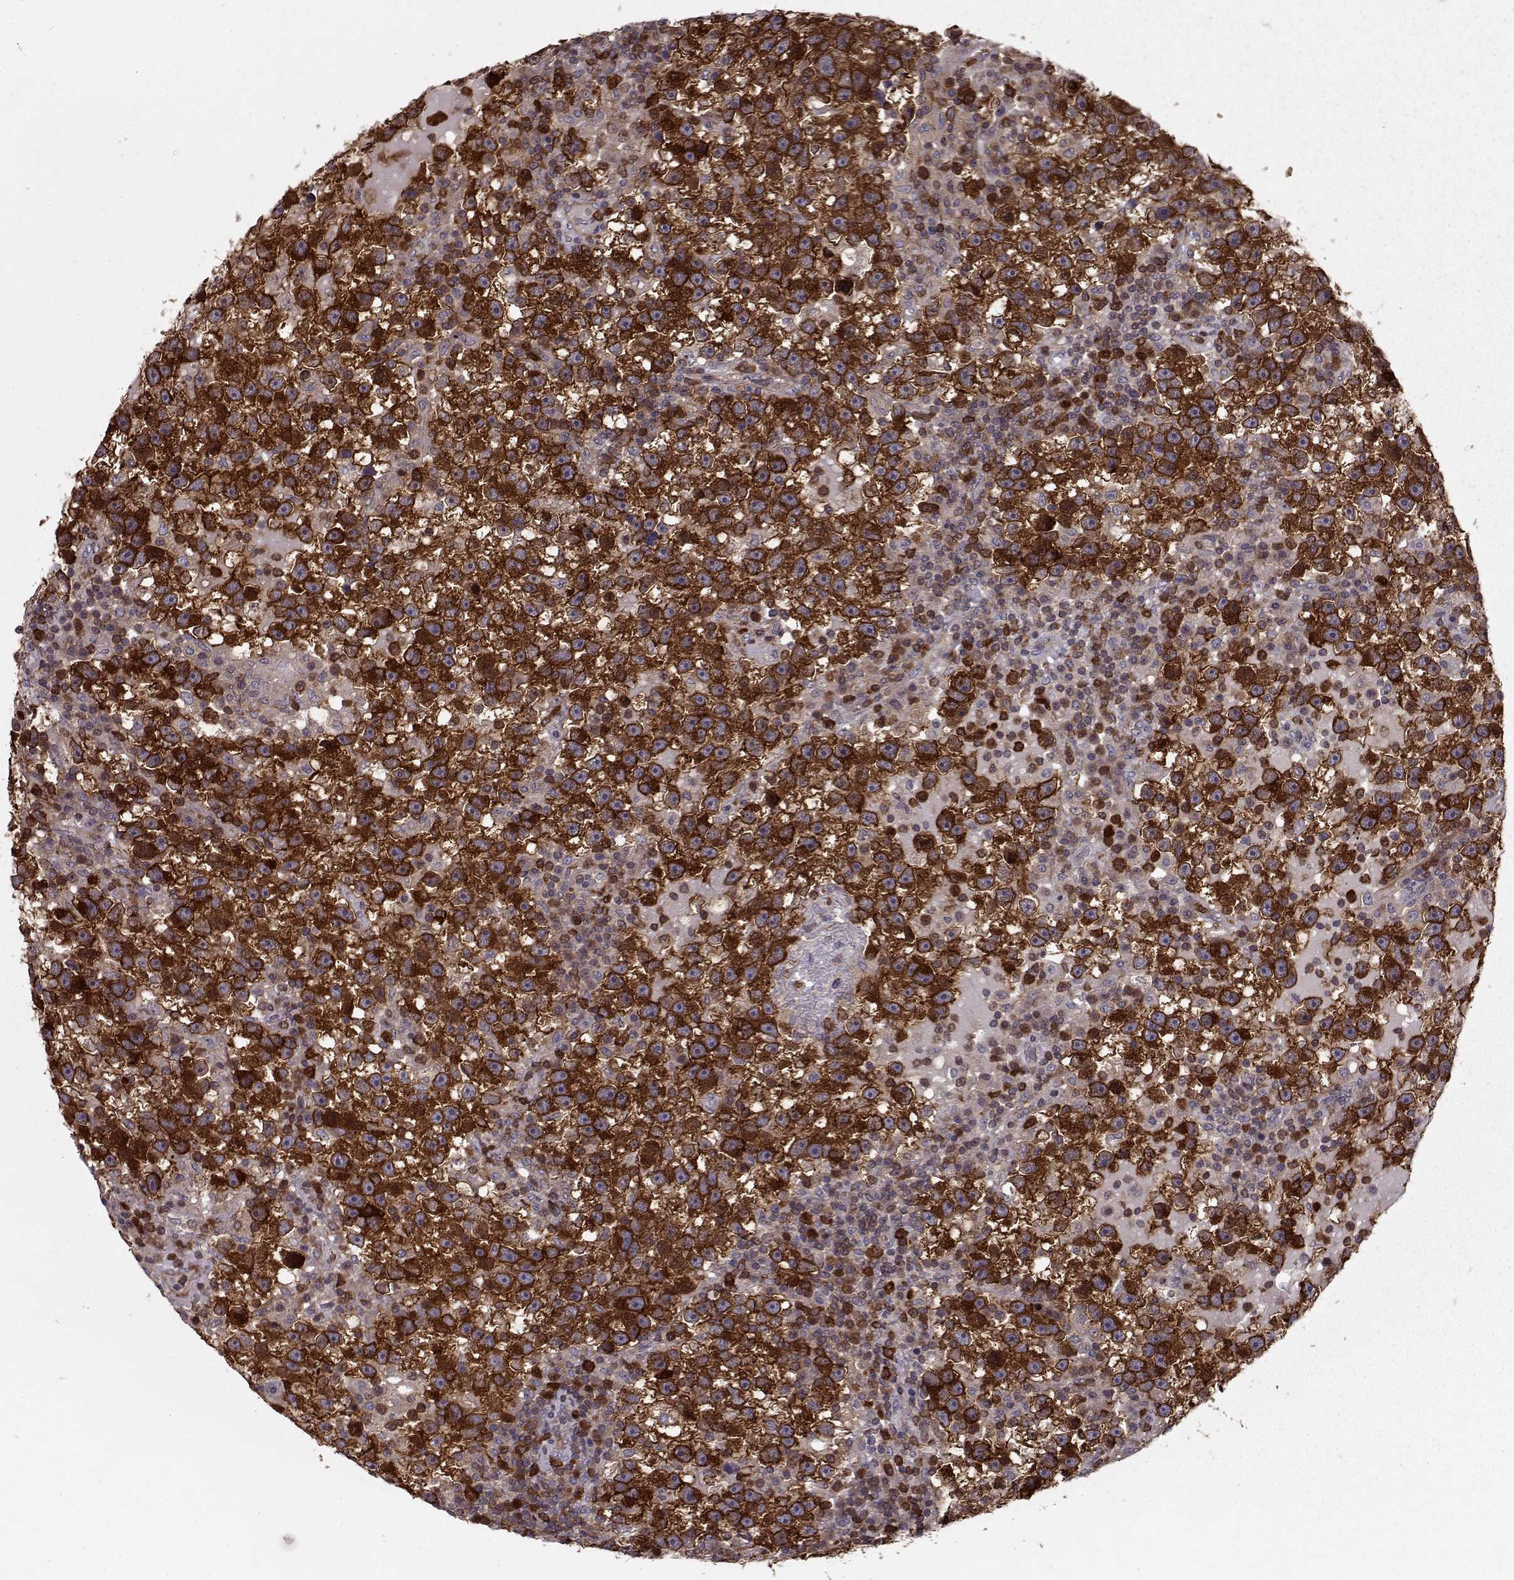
{"staining": {"intensity": "strong", "quantity": ">75%", "location": "cytoplasmic/membranous"}, "tissue": "testis cancer", "cell_type": "Tumor cells", "image_type": "cancer", "snomed": [{"axis": "morphology", "description": "Seminoma, NOS"}, {"axis": "topography", "description": "Testis"}], "caption": "Tumor cells demonstrate strong cytoplasmic/membranous positivity in approximately >75% of cells in testis cancer (seminoma).", "gene": "RANBP1", "patient": {"sex": "male", "age": 47}}